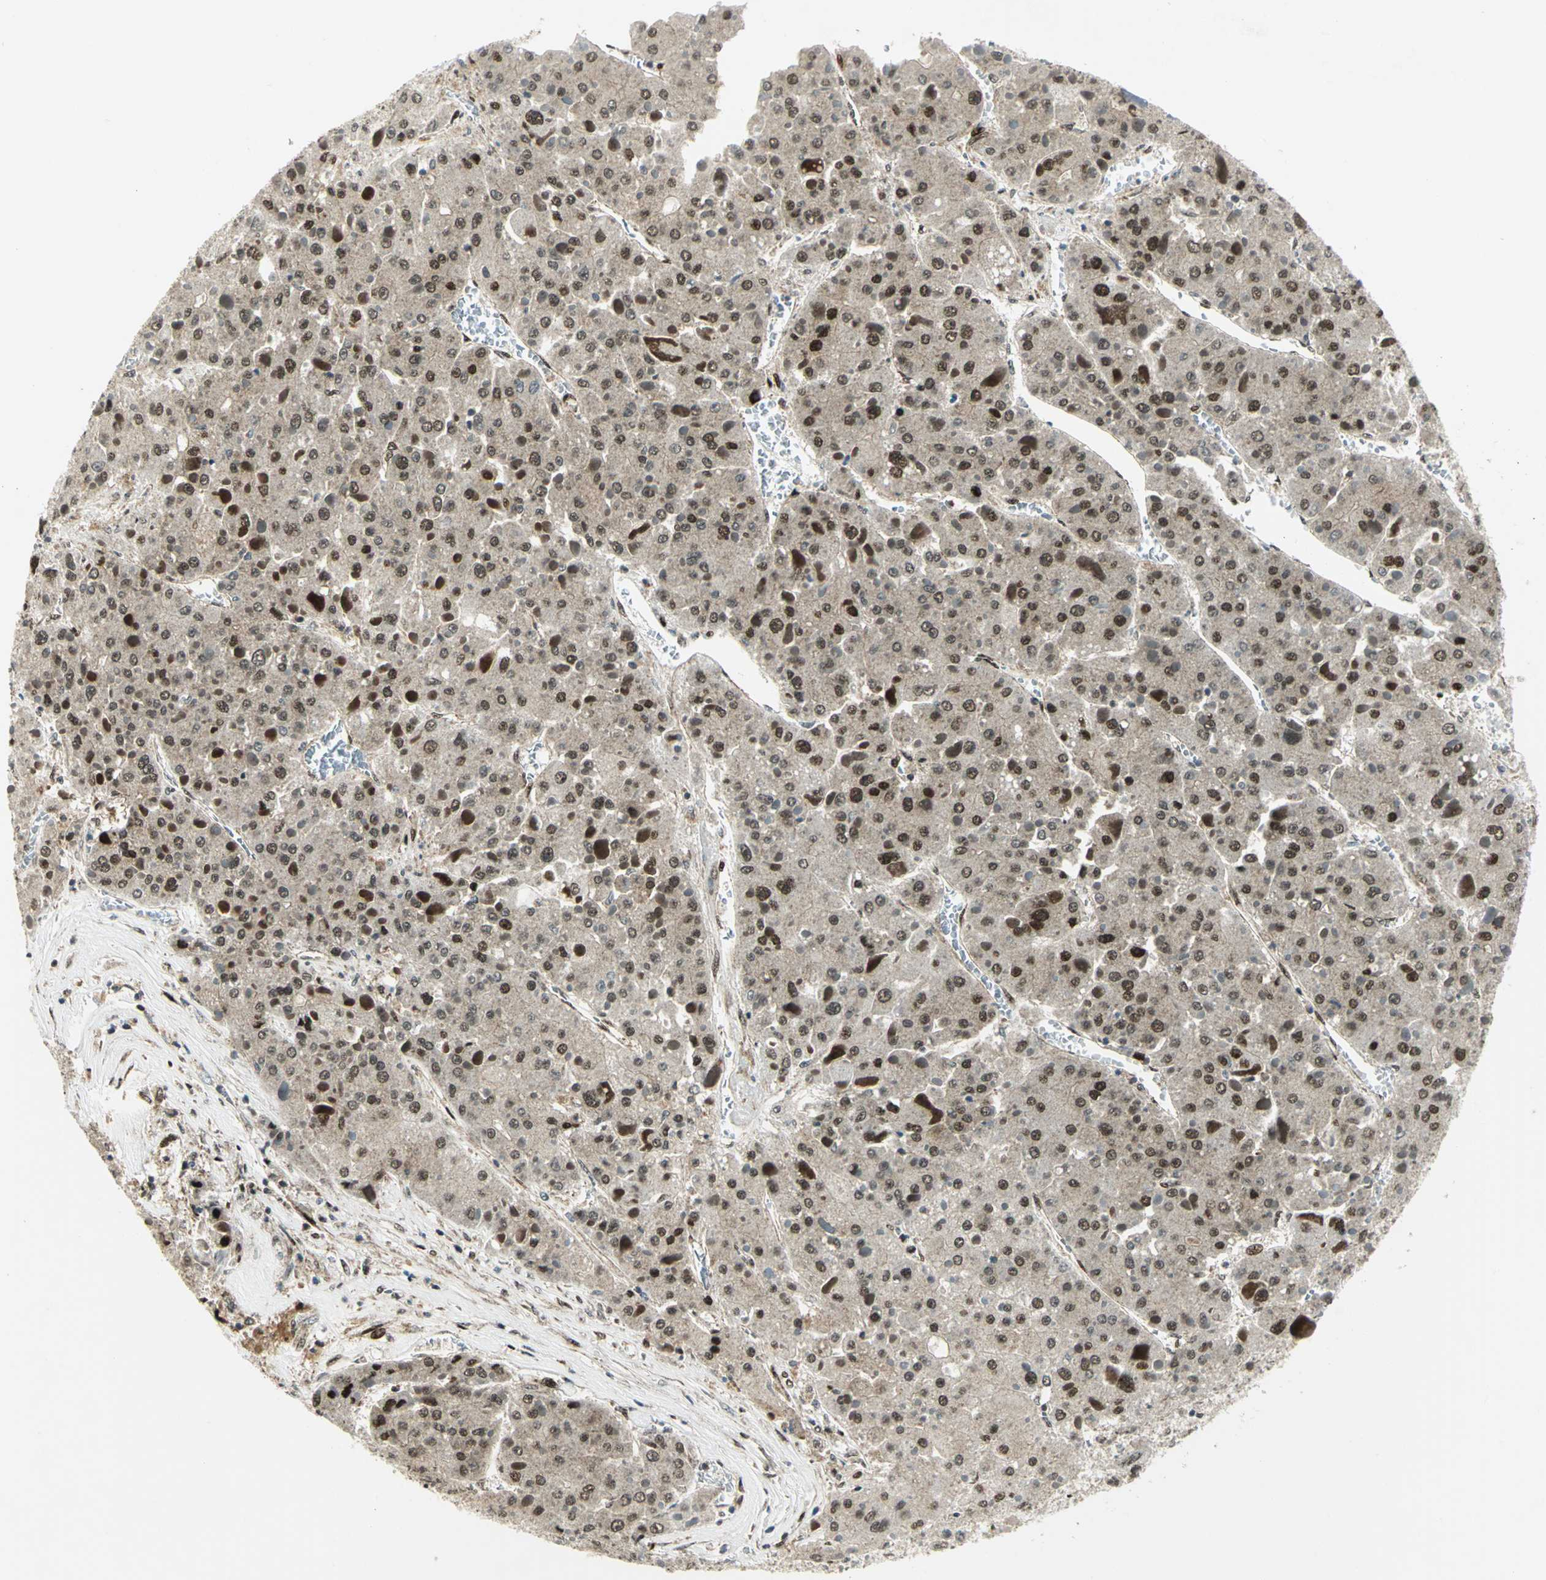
{"staining": {"intensity": "strong", "quantity": ">75%", "location": "cytoplasmic/membranous,nuclear"}, "tissue": "liver cancer", "cell_type": "Tumor cells", "image_type": "cancer", "snomed": [{"axis": "morphology", "description": "Carcinoma, Hepatocellular, NOS"}, {"axis": "topography", "description": "Liver"}], "caption": "Immunohistochemistry staining of liver cancer, which reveals high levels of strong cytoplasmic/membranous and nuclear staining in approximately >75% of tumor cells indicating strong cytoplasmic/membranous and nuclear protein staining. The staining was performed using DAB (brown) for protein detection and nuclei were counterstained in hematoxylin (blue).", "gene": "COPS5", "patient": {"sex": "female", "age": 73}}